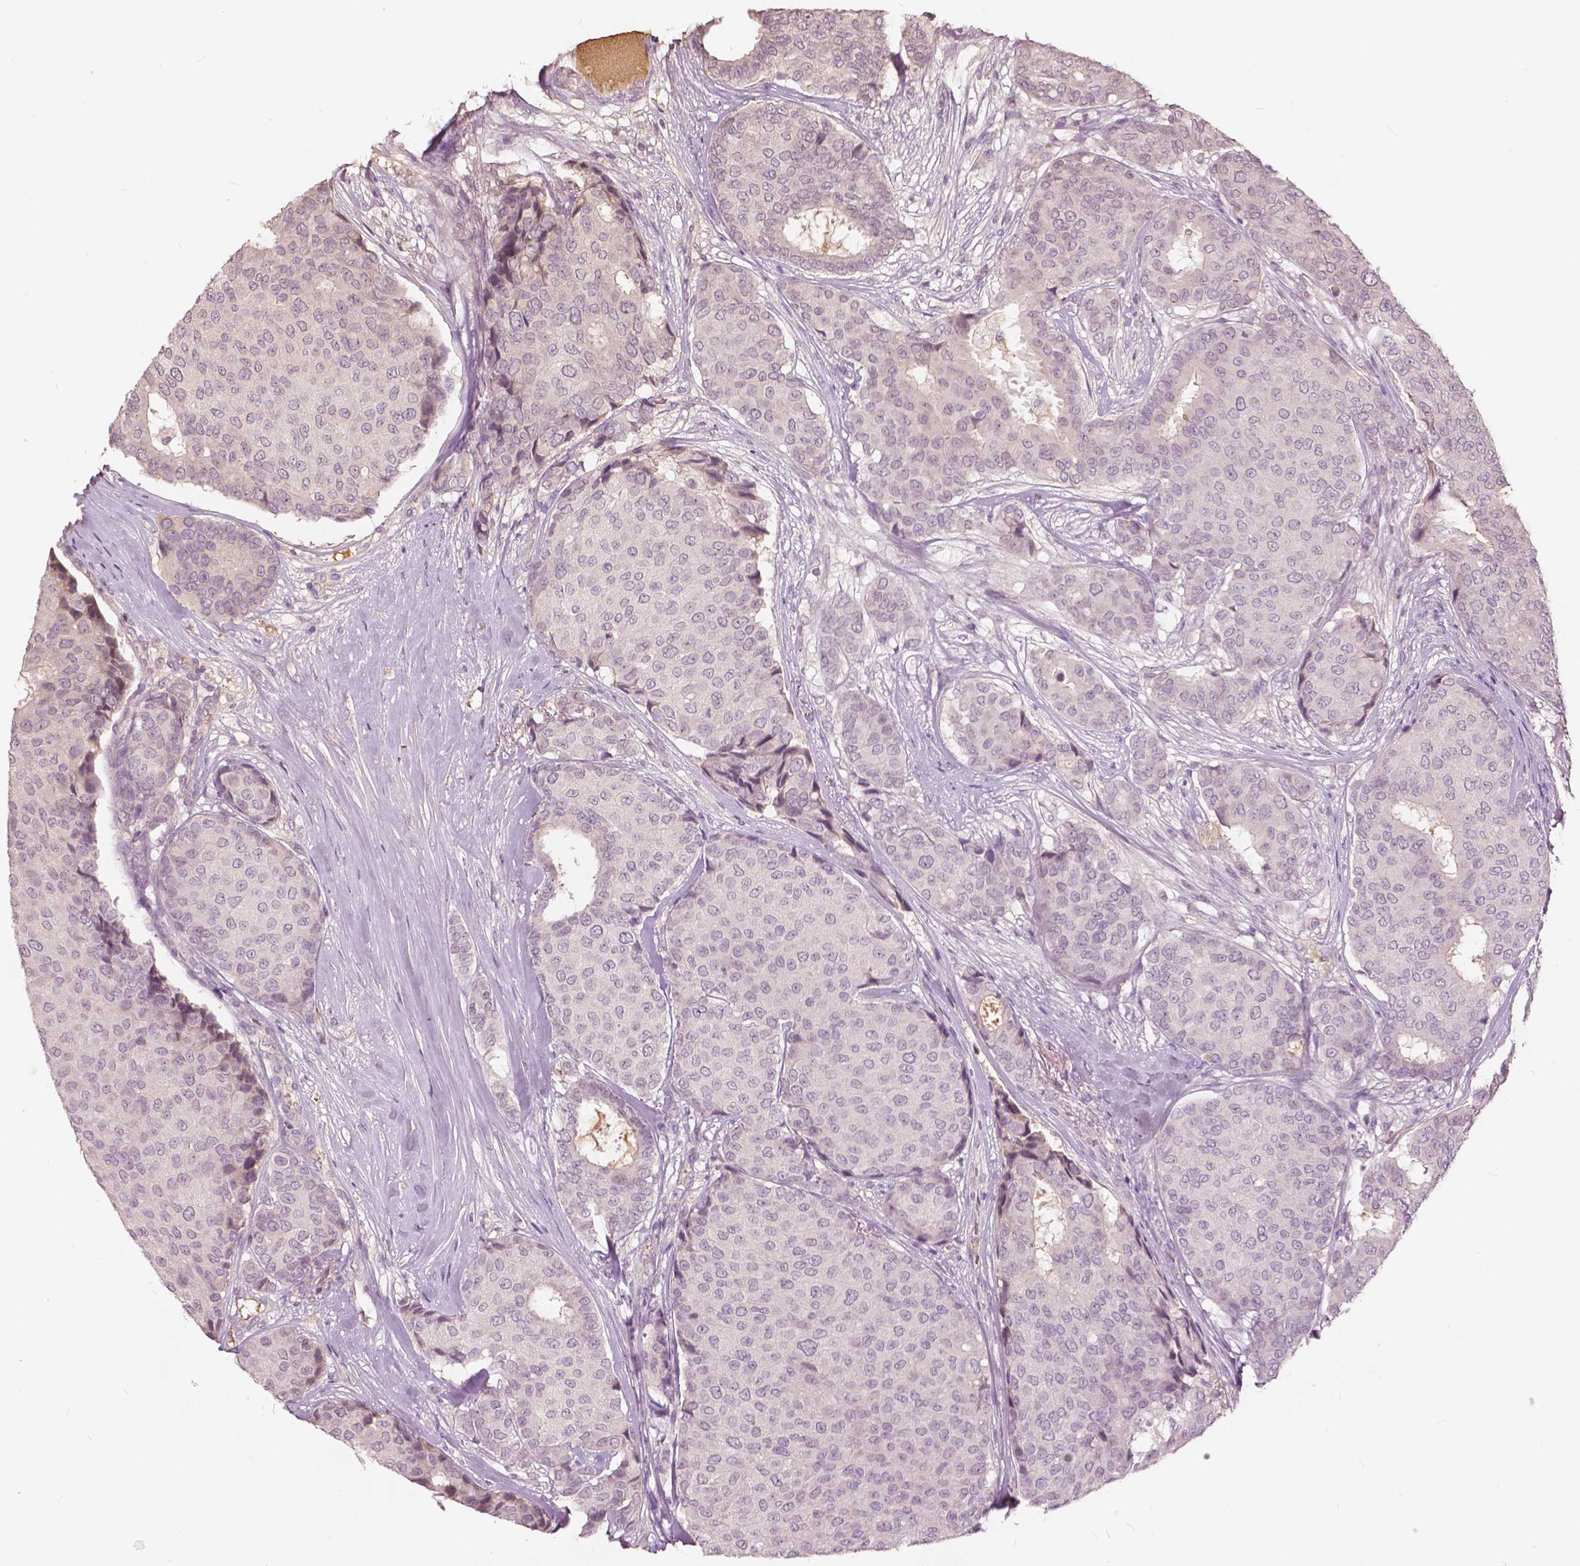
{"staining": {"intensity": "negative", "quantity": "none", "location": "none"}, "tissue": "breast cancer", "cell_type": "Tumor cells", "image_type": "cancer", "snomed": [{"axis": "morphology", "description": "Duct carcinoma"}, {"axis": "topography", "description": "Breast"}], "caption": "Tumor cells show no significant protein positivity in breast infiltrating ductal carcinoma. (Stains: DAB IHC with hematoxylin counter stain, Microscopy: brightfield microscopy at high magnification).", "gene": "ANGPTL4", "patient": {"sex": "female", "age": 75}}